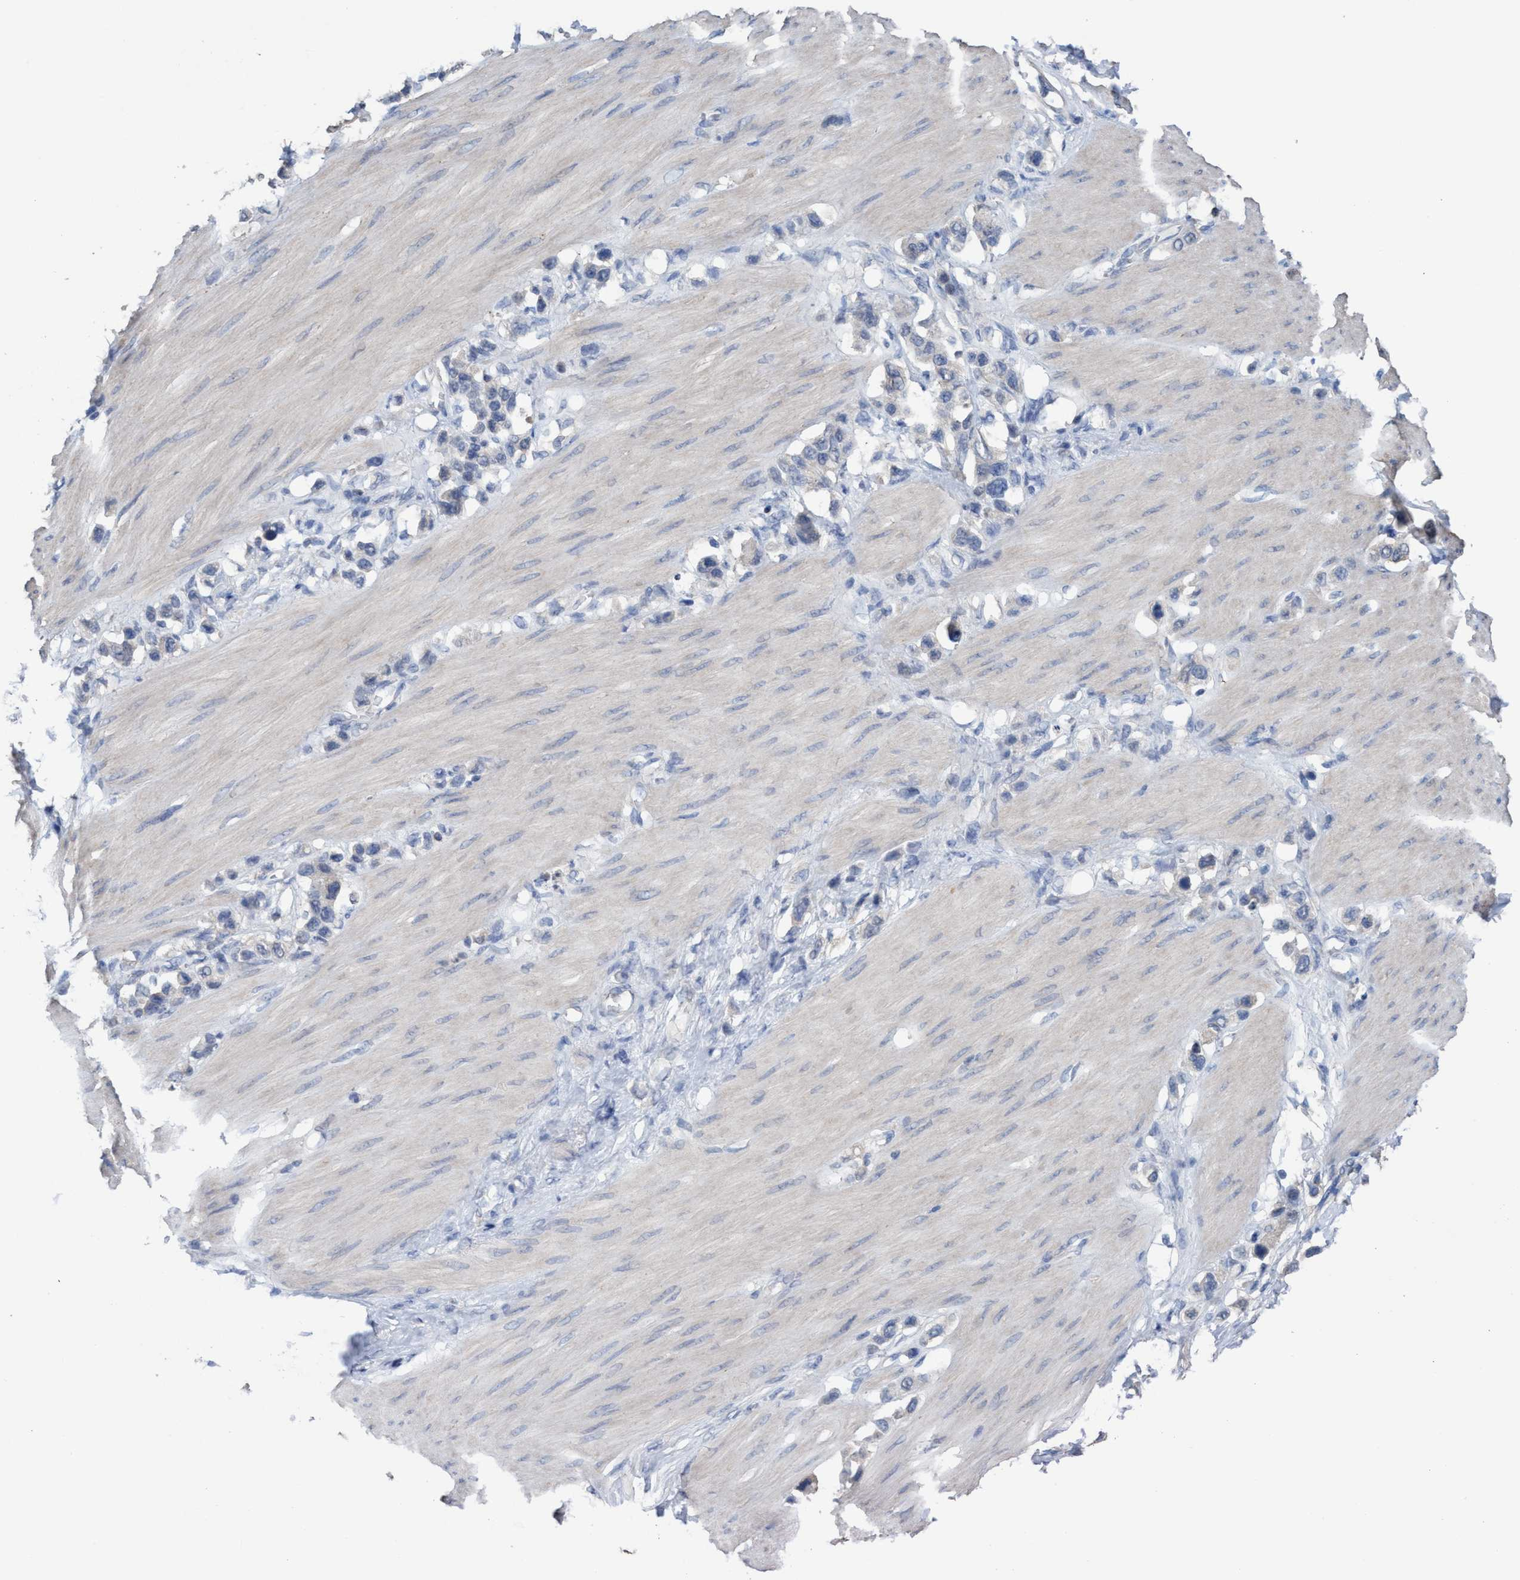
{"staining": {"intensity": "negative", "quantity": "none", "location": "none"}, "tissue": "stomach cancer", "cell_type": "Tumor cells", "image_type": "cancer", "snomed": [{"axis": "morphology", "description": "Adenocarcinoma, NOS"}, {"axis": "topography", "description": "Stomach"}], "caption": "An IHC photomicrograph of adenocarcinoma (stomach) is shown. There is no staining in tumor cells of adenocarcinoma (stomach).", "gene": "GLOD4", "patient": {"sex": "female", "age": 65}}